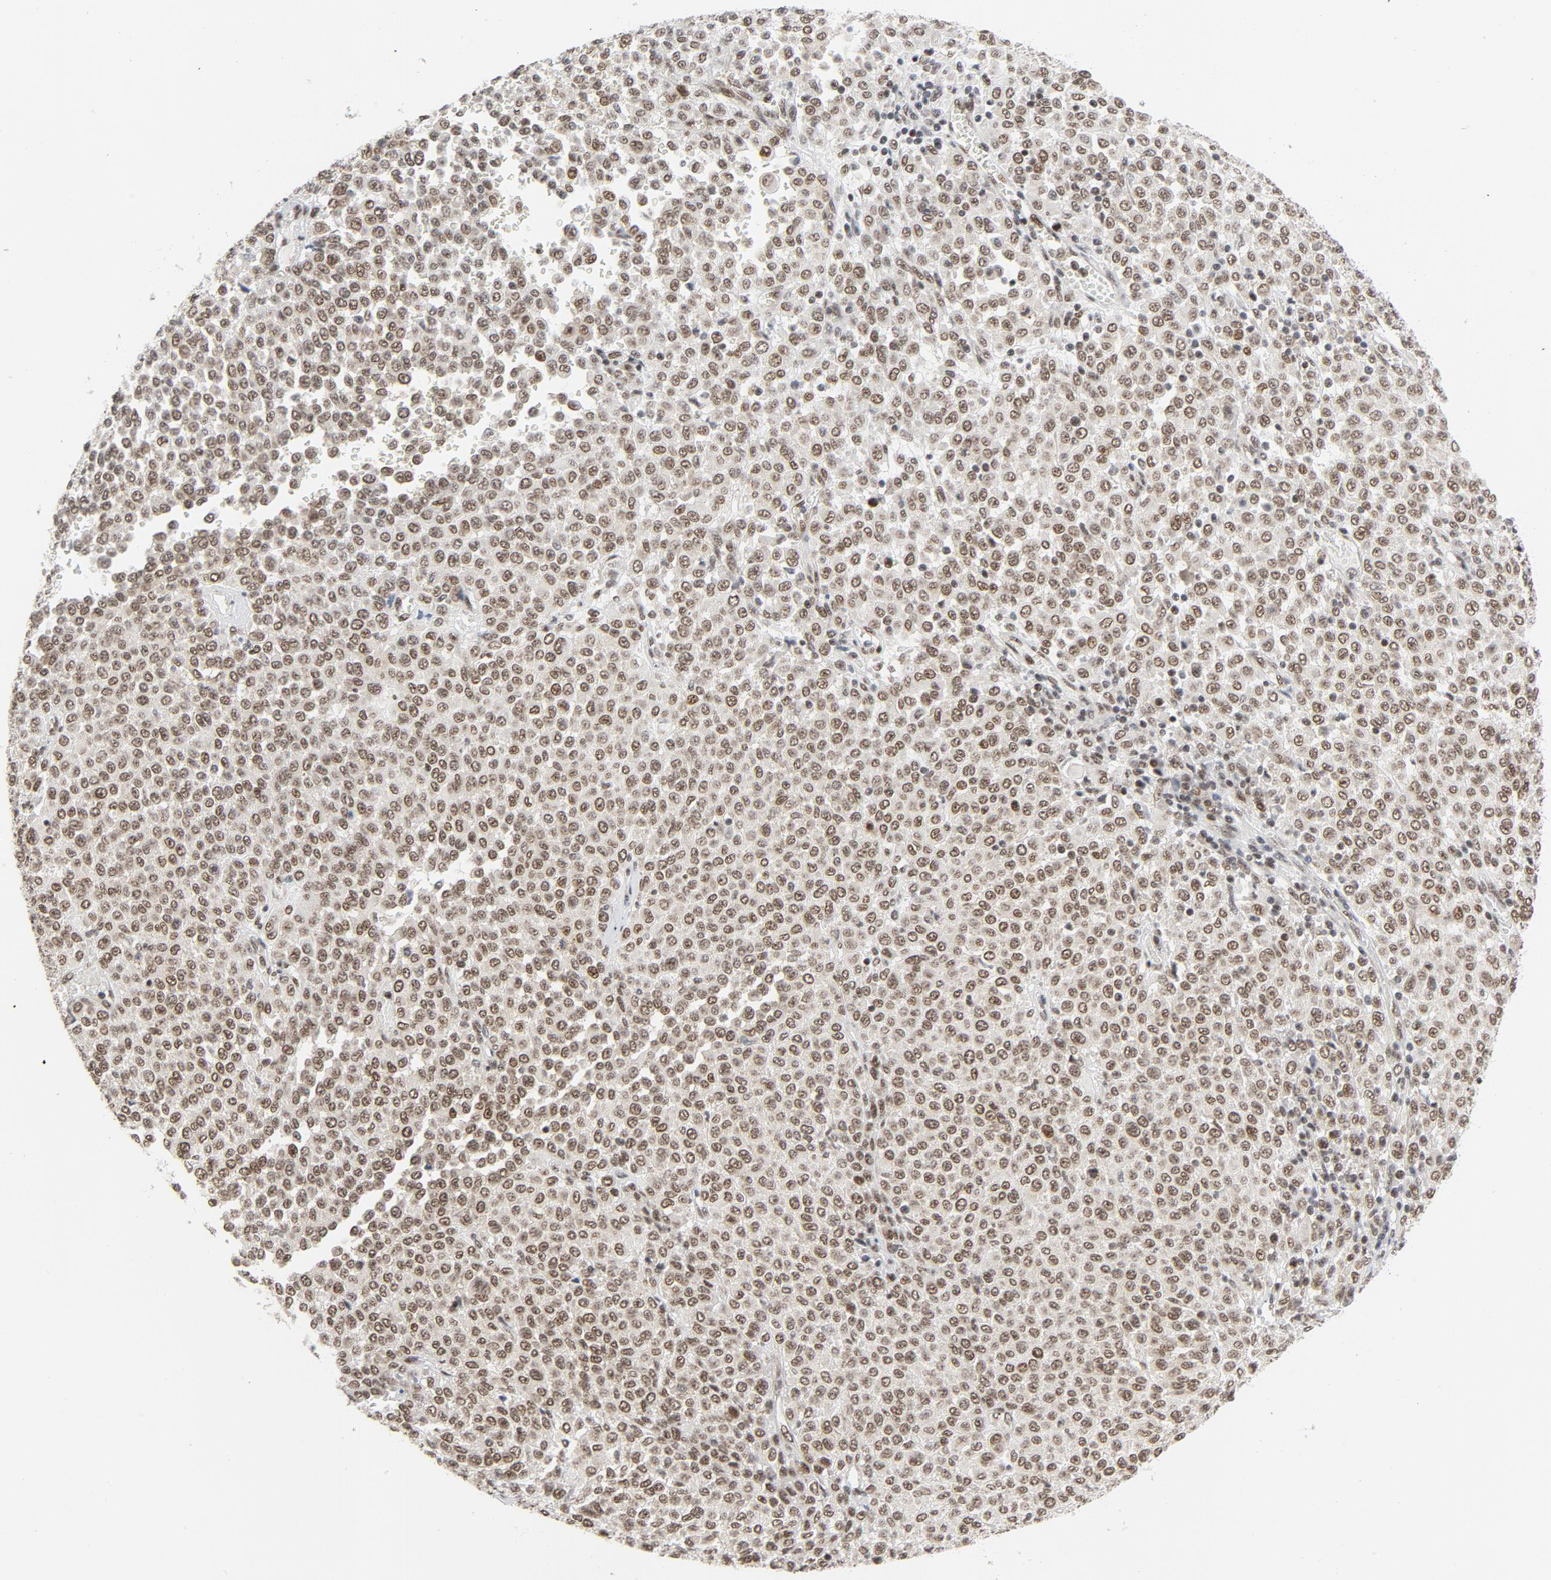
{"staining": {"intensity": "moderate", "quantity": ">75%", "location": "nuclear"}, "tissue": "melanoma", "cell_type": "Tumor cells", "image_type": "cancer", "snomed": [{"axis": "morphology", "description": "Malignant melanoma, Metastatic site"}, {"axis": "topography", "description": "Pancreas"}], "caption": "Human malignant melanoma (metastatic site) stained with a protein marker shows moderate staining in tumor cells.", "gene": "ERCC1", "patient": {"sex": "female", "age": 30}}